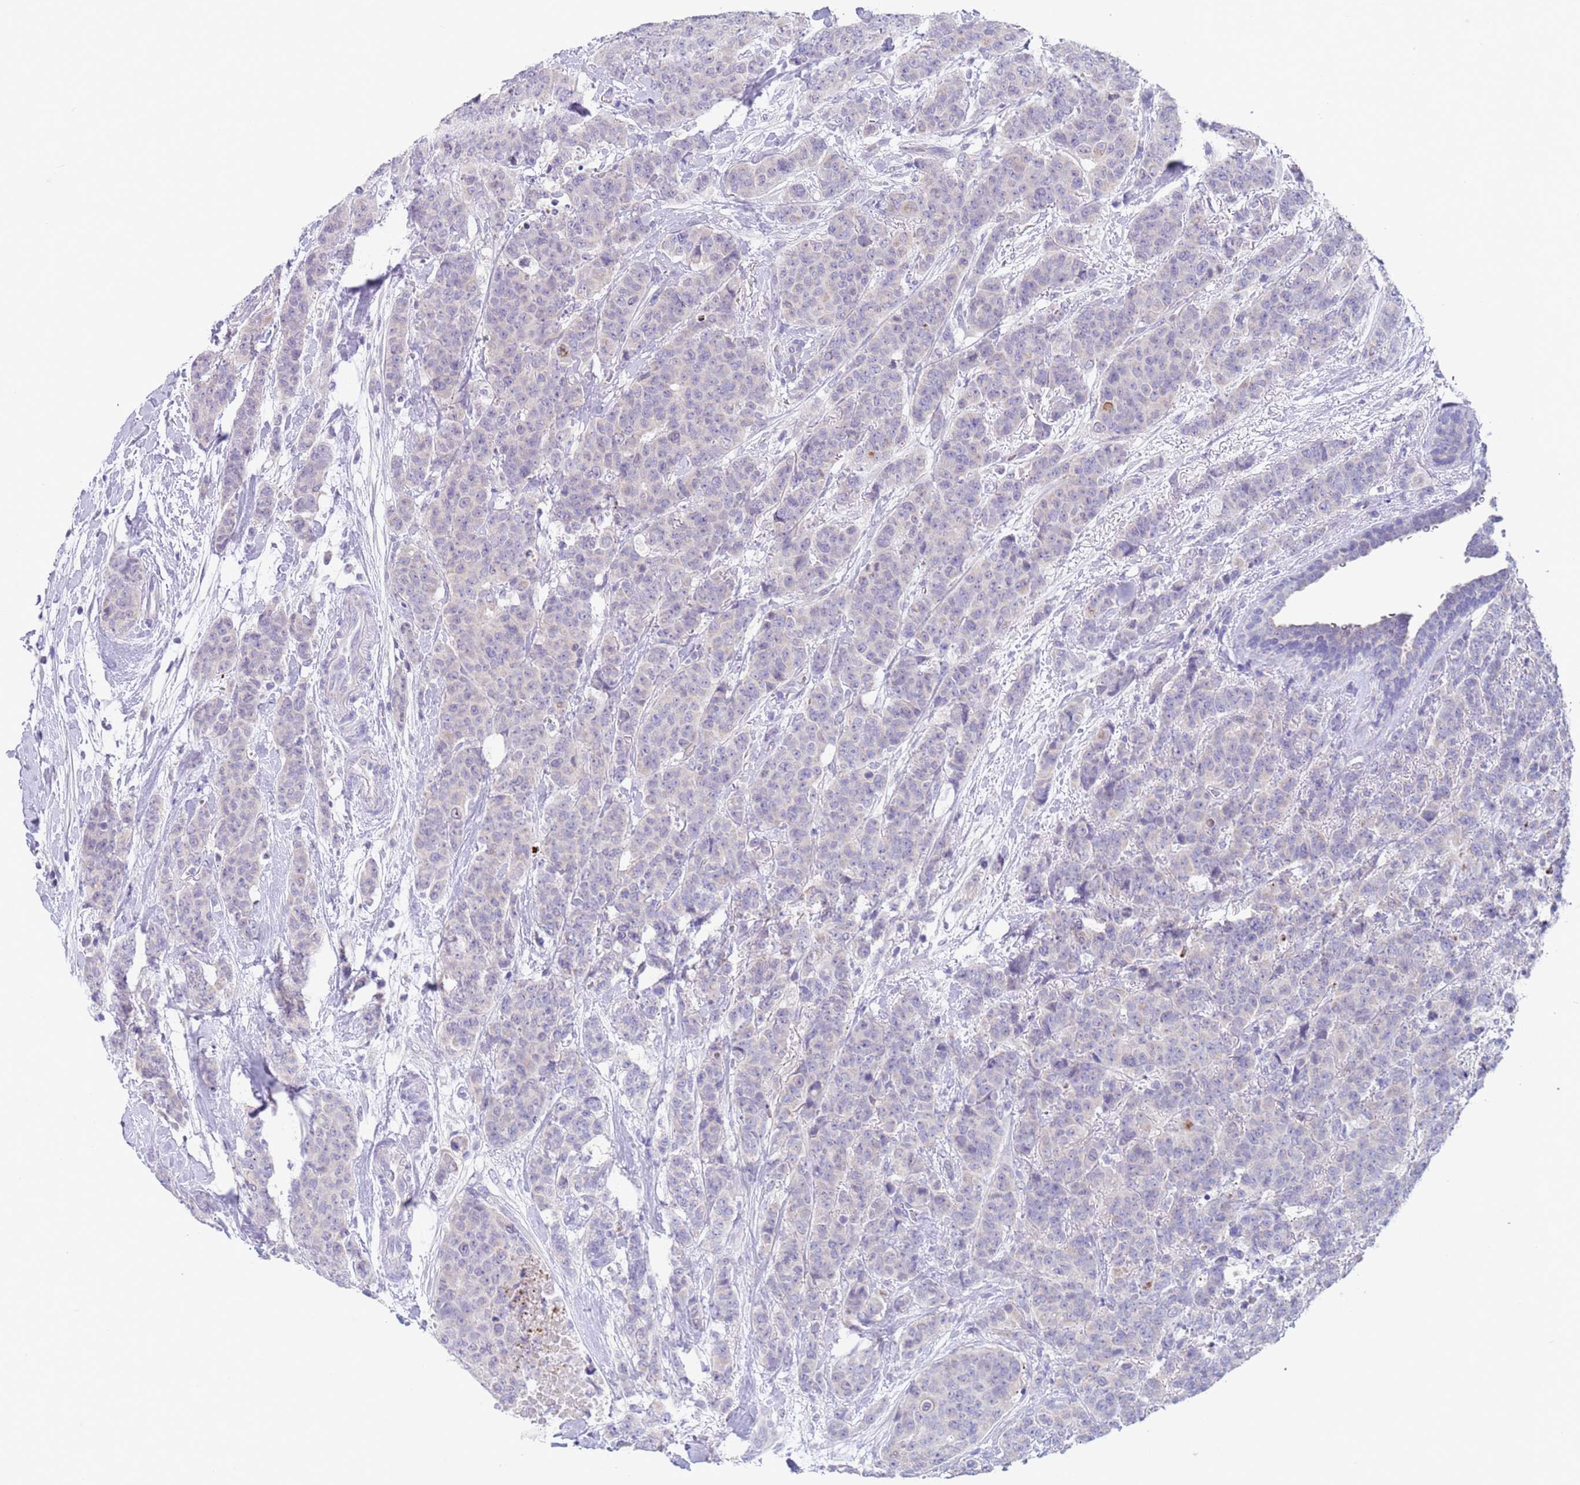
{"staining": {"intensity": "negative", "quantity": "none", "location": "none"}, "tissue": "breast cancer", "cell_type": "Tumor cells", "image_type": "cancer", "snomed": [{"axis": "morphology", "description": "Duct carcinoma"}, {"axis": "topography", "description": "Breast"}], "caption": "The micrograph demonstrates no significant positivity in tumor cells of infiltrating ductal carcinoma (breast). (DAB (3,3'-diaminobenzidine) IHC with hematoxylin counter stain).", "gene": "SPIRE2", "patient": {"sex": "female", "age": 40}}